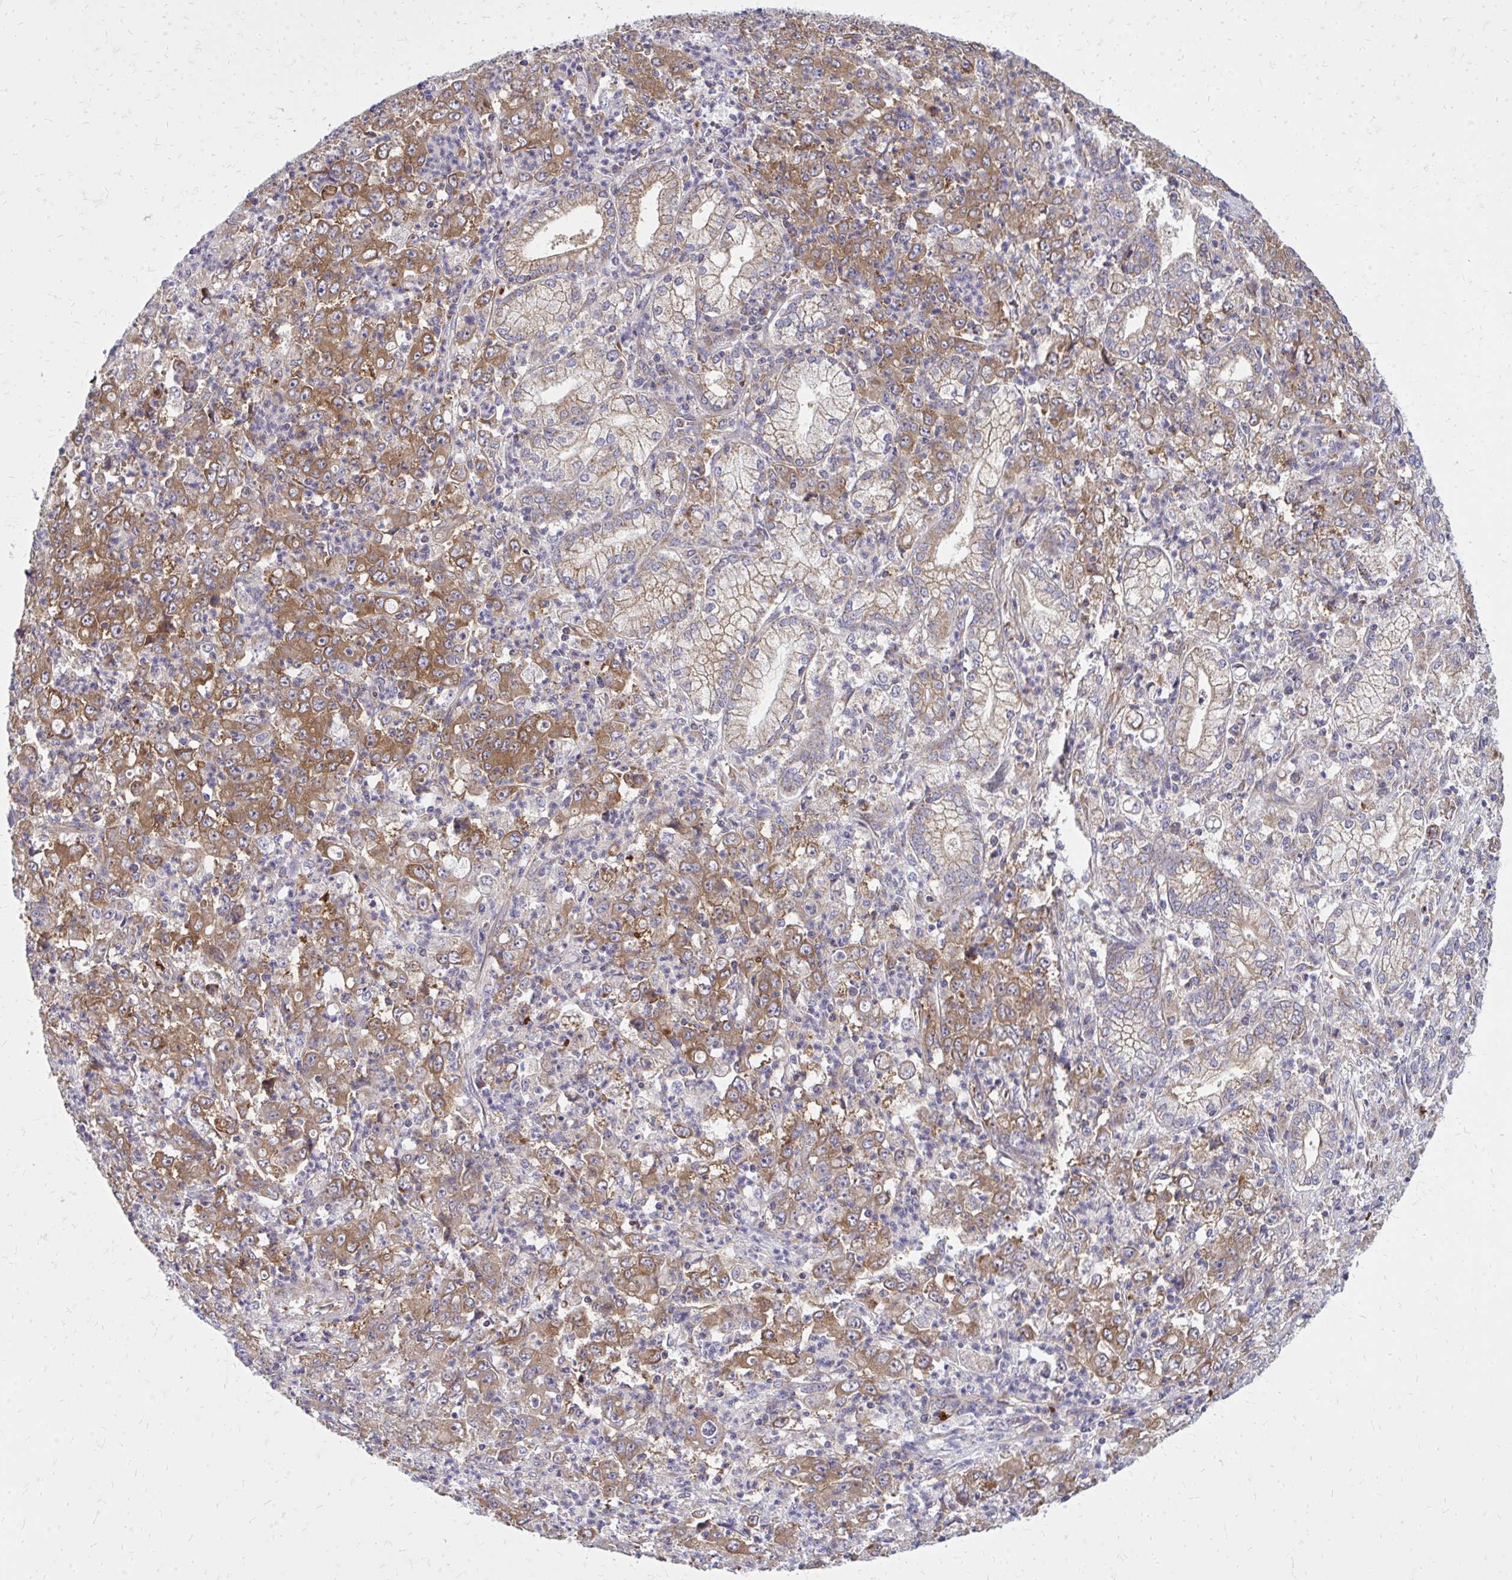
{"staining": {"intensity": "moderate", "quantity": ">75%", "location": "cytoplasmic/membranous"}, "tissue": "stomach cancer", "cell_type": "Tumor cells", "image_type": "cancer", "snomed": [{"axis": "morphology", "description": "Adenocarcinoma, NOS"}, {"axis": "topography", "description": "Stomach, lower"}], "caption": "IHC image of human stomach cancer (adenocarcinoma) stained for a protein (brown), which reveals medium levels of moderate cytoplasmic/membranous staining in about >75% of tumor cells.", "gene": "PDK4", "patient": {"sex": "female", "age": 71}}